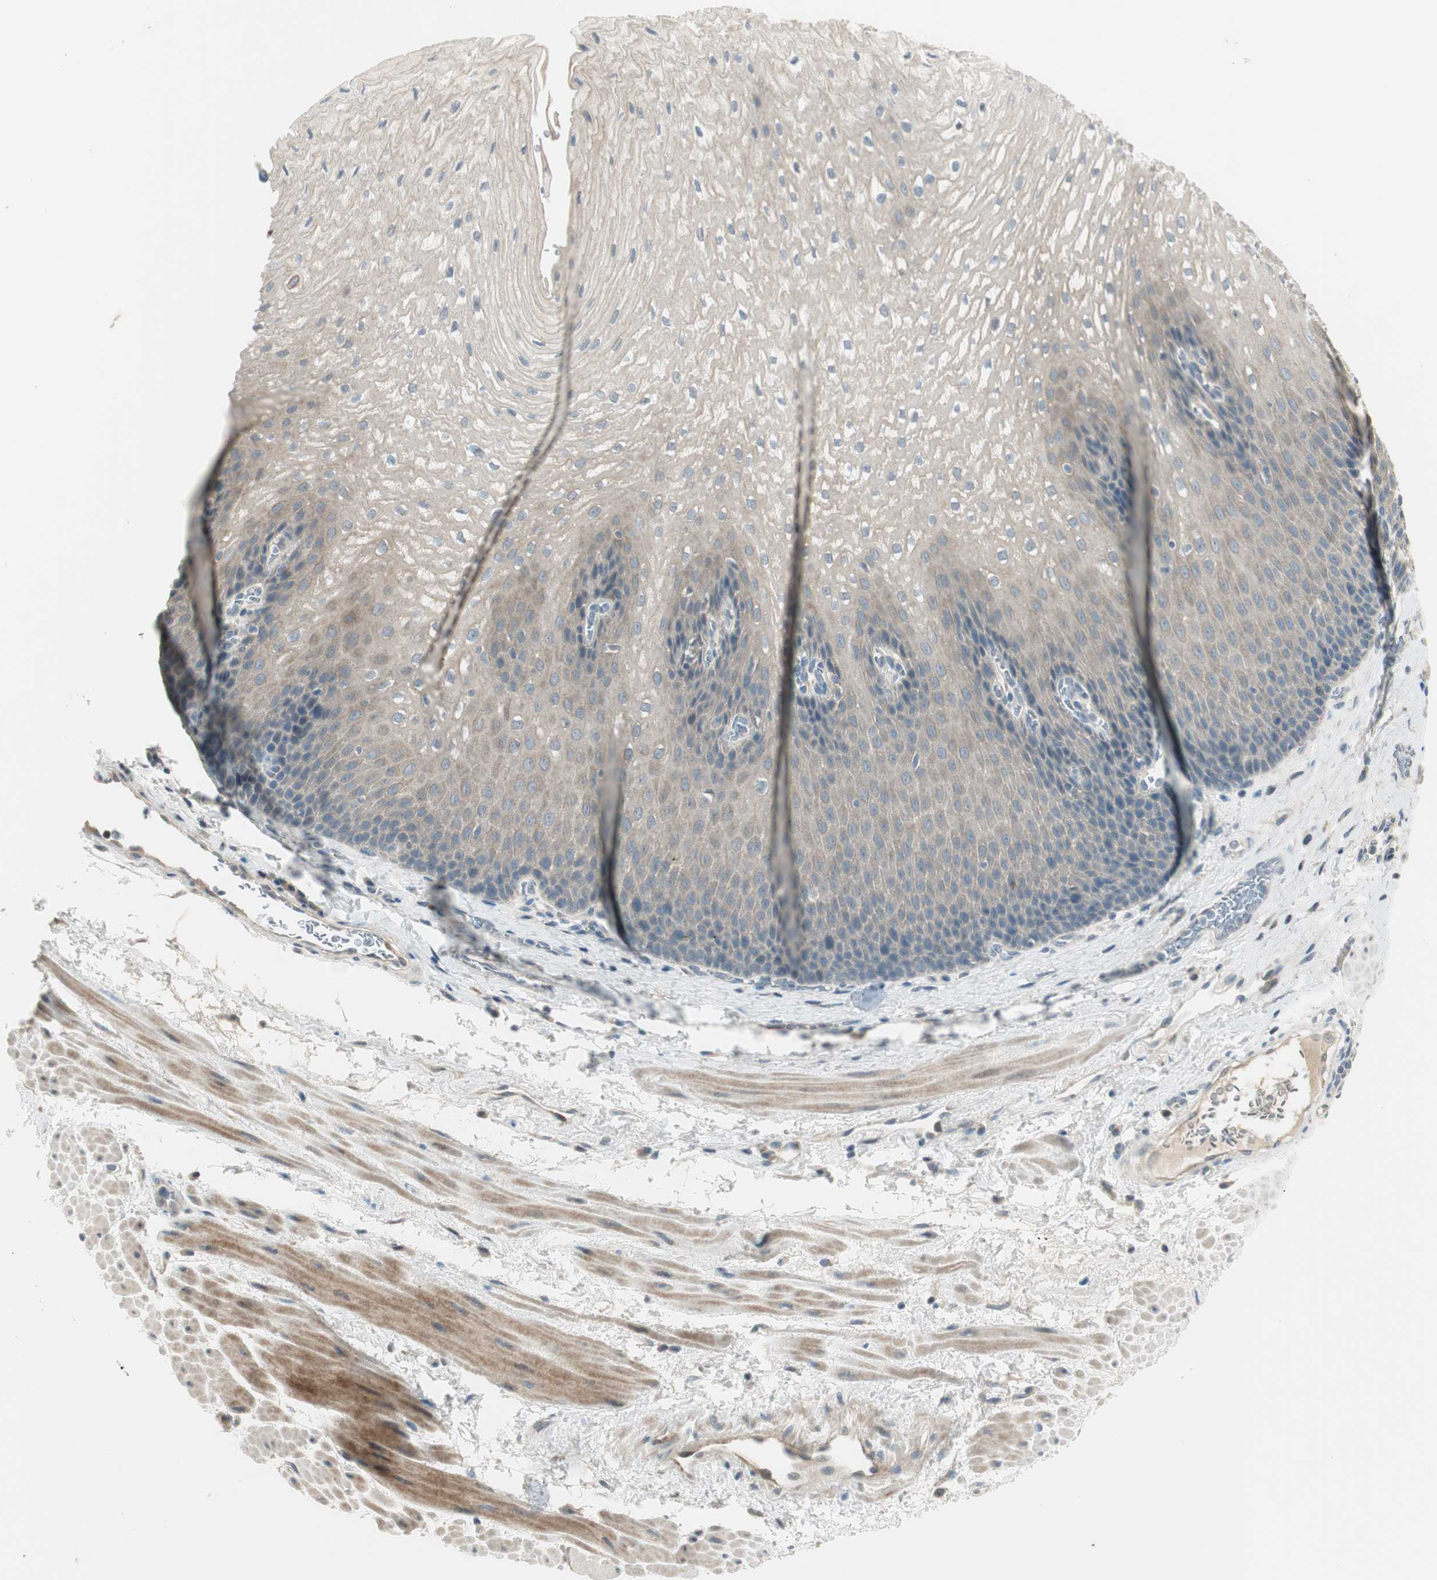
{"staining": {"intensity": "weak", "quantity": "<25%", "location": "cytoplasmic/membranous"}, "tissue": "esophagus", "cell_type": "Squamous epithelial cells", "image_type": "normal", "snomed": [{"axis": "morphology", "description": "Normal tissue, NOS"}, {"axis": "topography", "description": "Esophagus"}], "caption": "Squamous epithelial cells show no significant protein staining in unremarkable esophagus. (DAB (3,3'-diaminobenzidine) immunohistochemistry (IHC), high magnification).", "gene": "PCDHB15", "patient": {"sex": "male", "age": 48}}